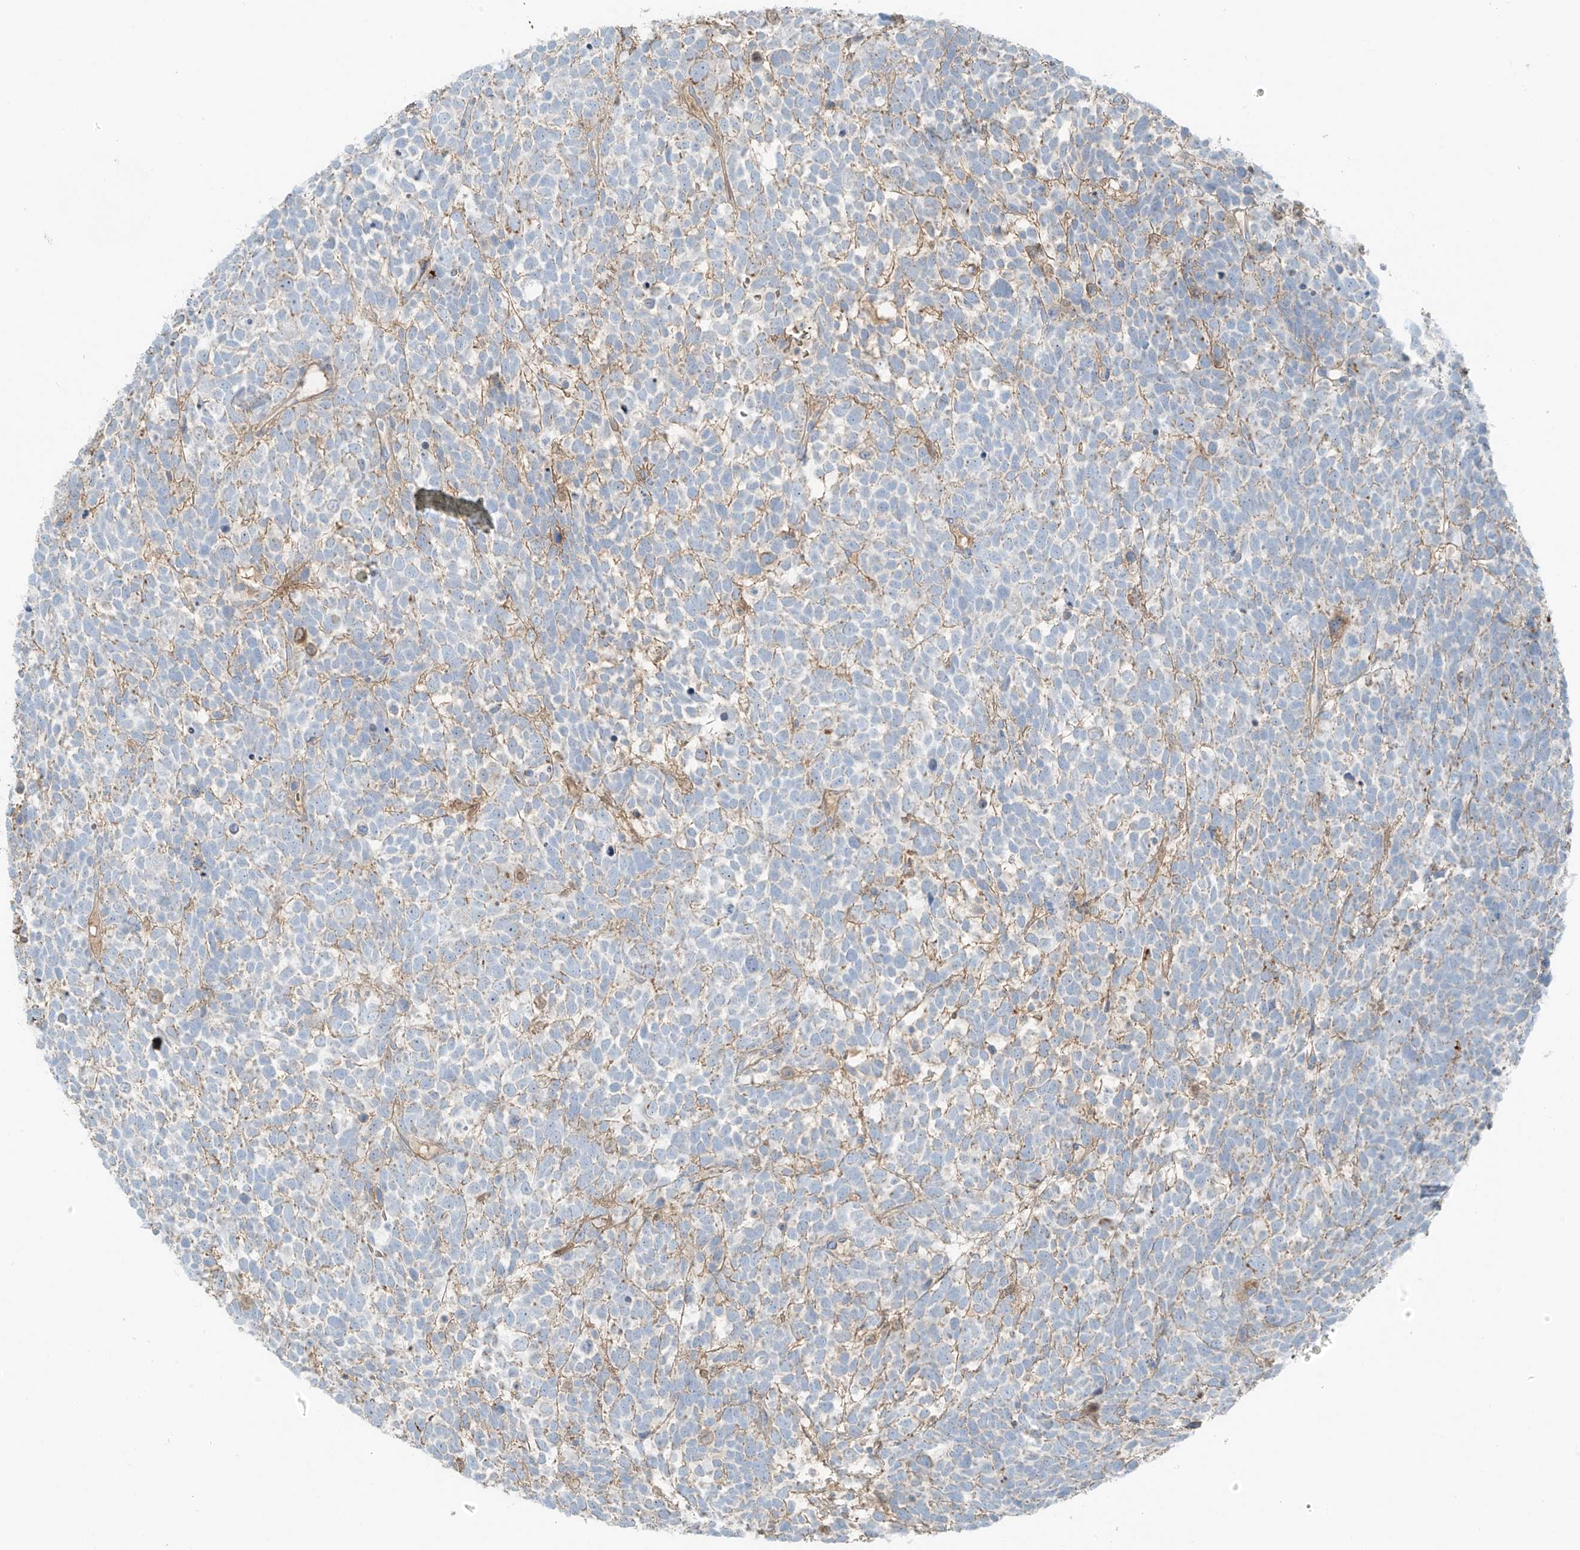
{"staining": {"intensity": "negative", "quantity": "none", "location": "none"}, "tissue": "urothelial cancer", "cell_type": "Tumor cells", "image_type": "cancer", "snomed": [{"axis": "morphology", "description": "Urothelial carcinoma, High grade"}, {"axis": "topography", "description": "Urinary bladder"}], "caption": "Urothelial carcinoma (high-grade) stained for a protein using immunohistochemistry exhibits no staining tumor cells.", "gene": "FAM131C", "patient": {"sex": "female", "age": 82}}